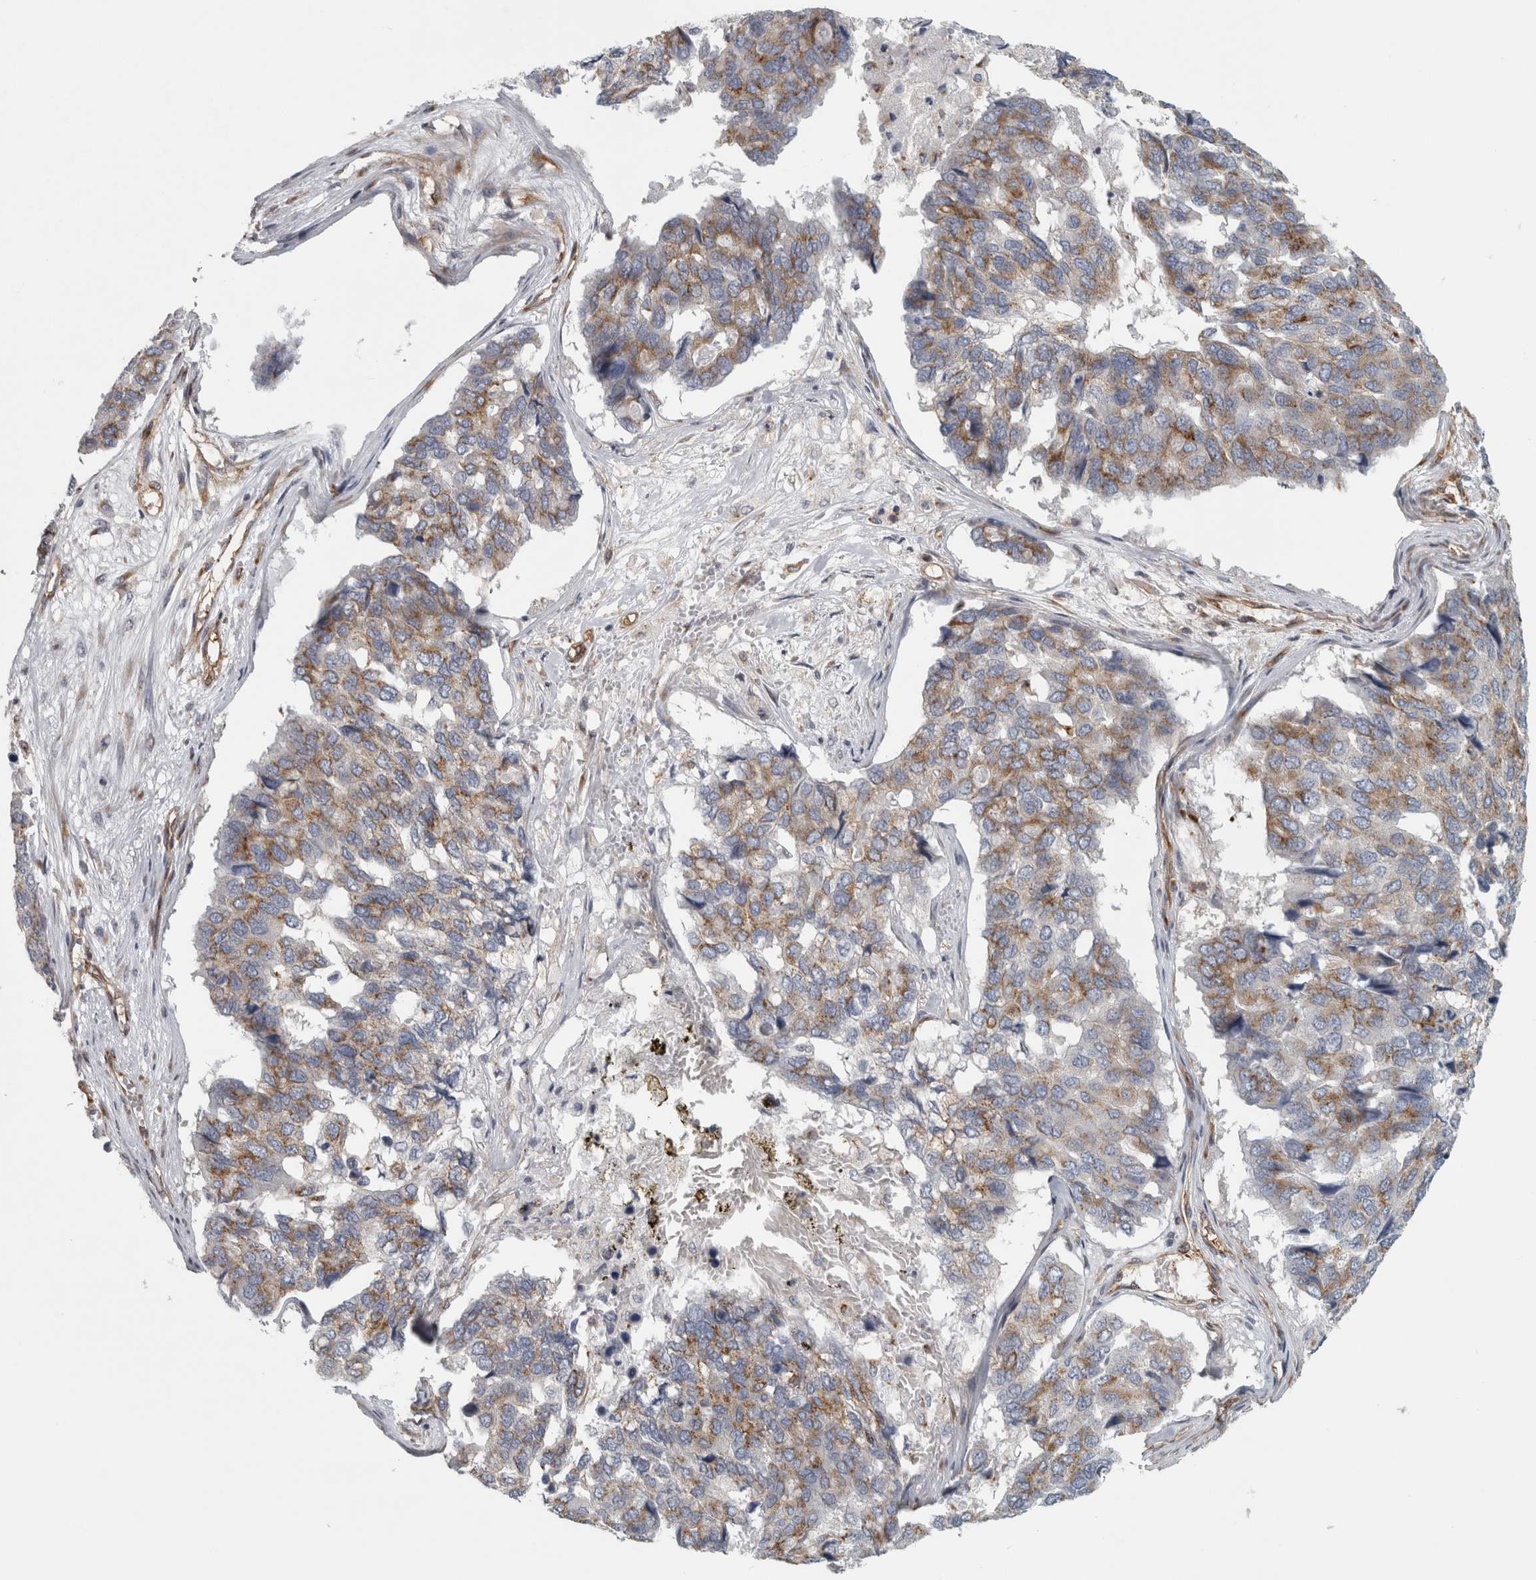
{"staining": {"intensity": "moderate", "quantity": ">75%", "location": "cytoplasmic/membranous"}, "tissue": "pancreatic cancer", "cell_type": "Tumor cells", "image_type": "cancer", "snomed": [{"axis": "morphology", "description": "Adenocarcinoma, NOS"}, {"axis": "topography", "description": "Pancreas"}], "caption": "Pancreatic cancer (adenocarcinoma) tissue shows moderate cytoplasmic/membranous expression in approximately >75% of tumor cells, visualized by immunohistochemistry.", "gene": "PEX6", "patient": {"sex": "male", "age": 50}}